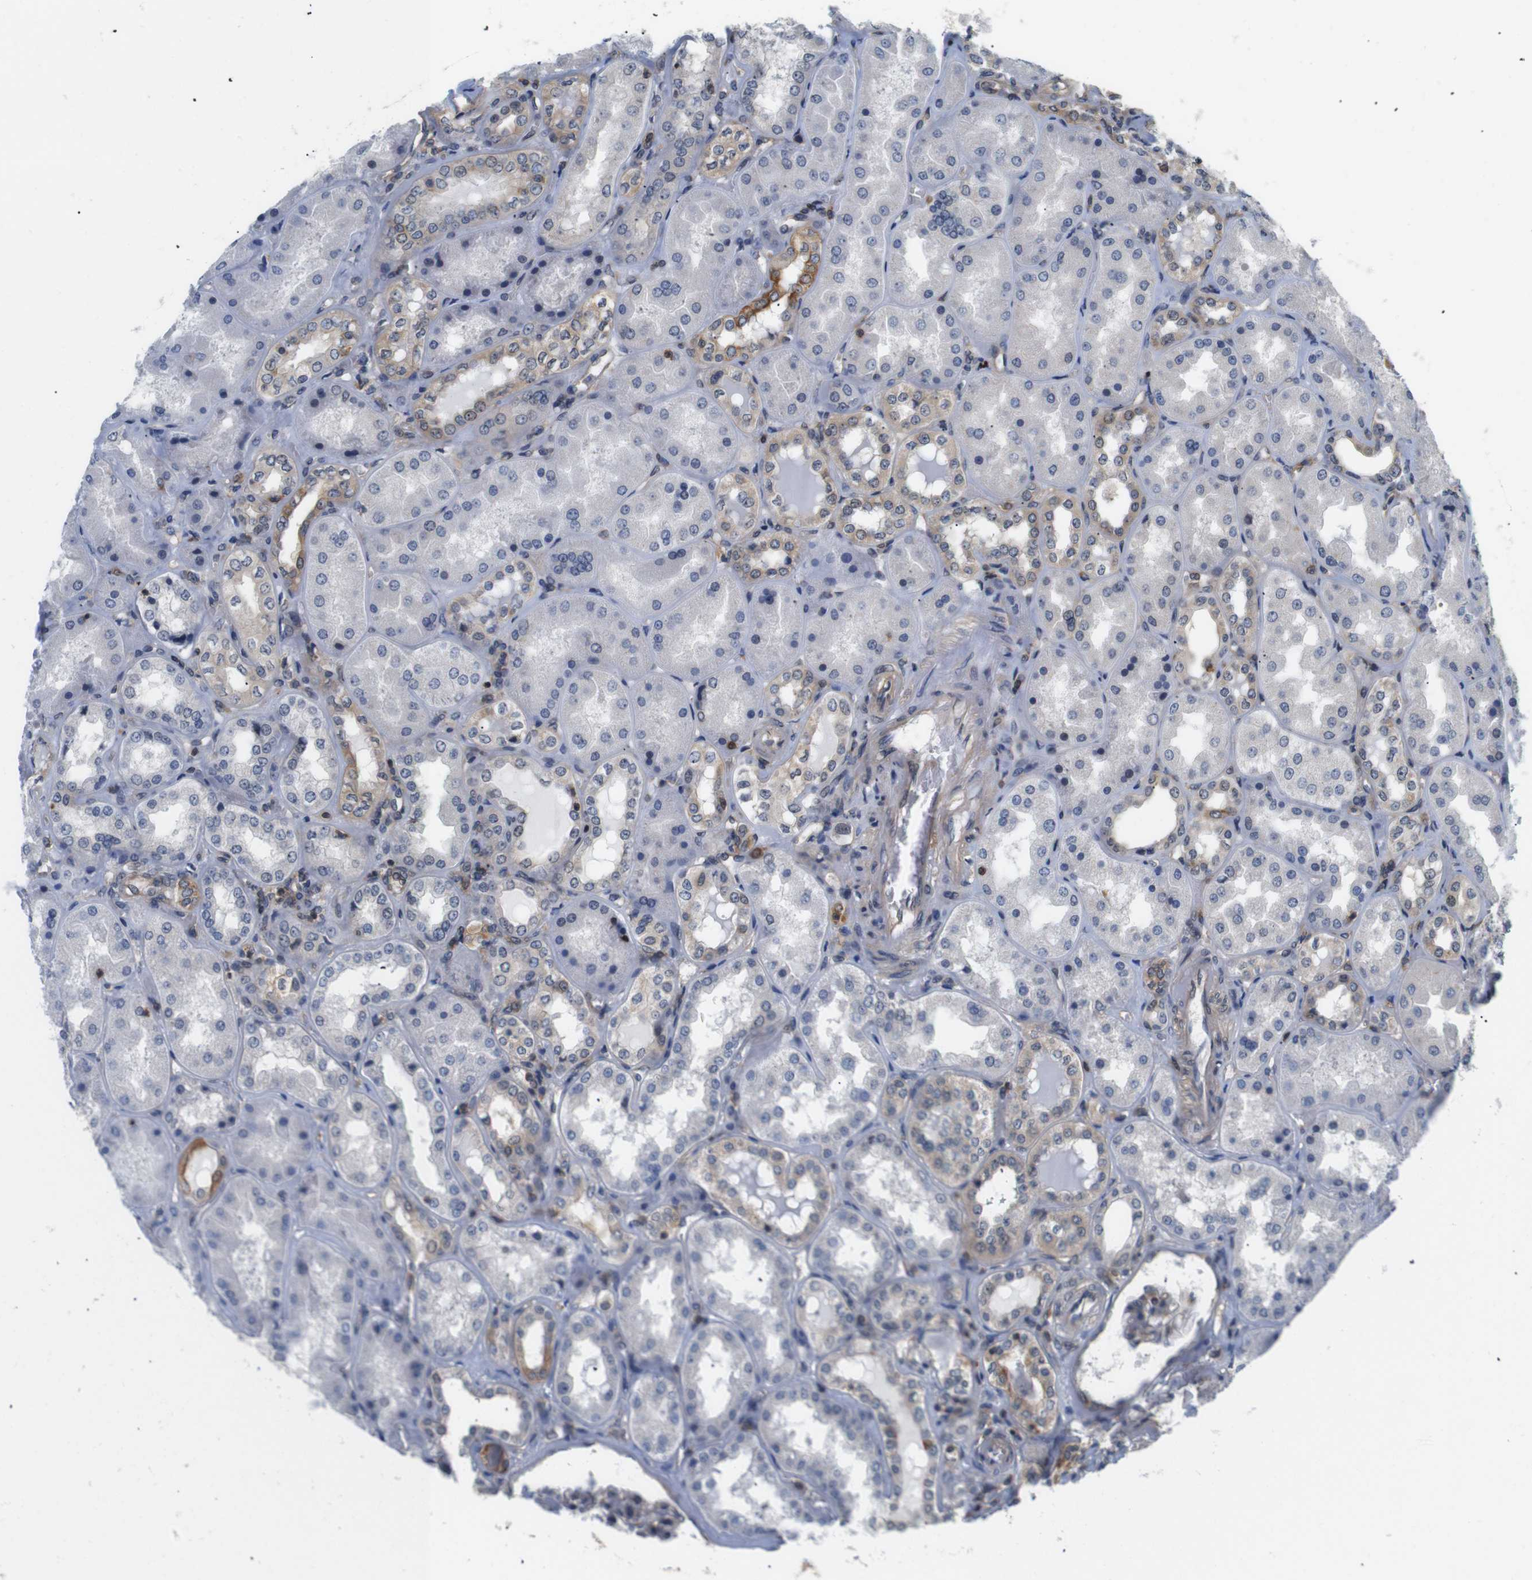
{"staining": {"intensity": "moderate", "quantity": "<25%", "location": "cytoplasmic/membranous"}, "tissue": "kidney", "cell_type": "Cells in glomeruli", "image_type": "normal", "snomed": [{"axis": "morphology", "description": "Normal tissue, NOS"}, {"axis": "topography", "description": "Kidney"}], "caption": "Protein staining exhibits moderate cytoplasmic/membranous staining in about <25% of cells in glomeruli in benign kidney.", "gene": "BRWD3", "patient": {"sex": "female", "age": 56}}